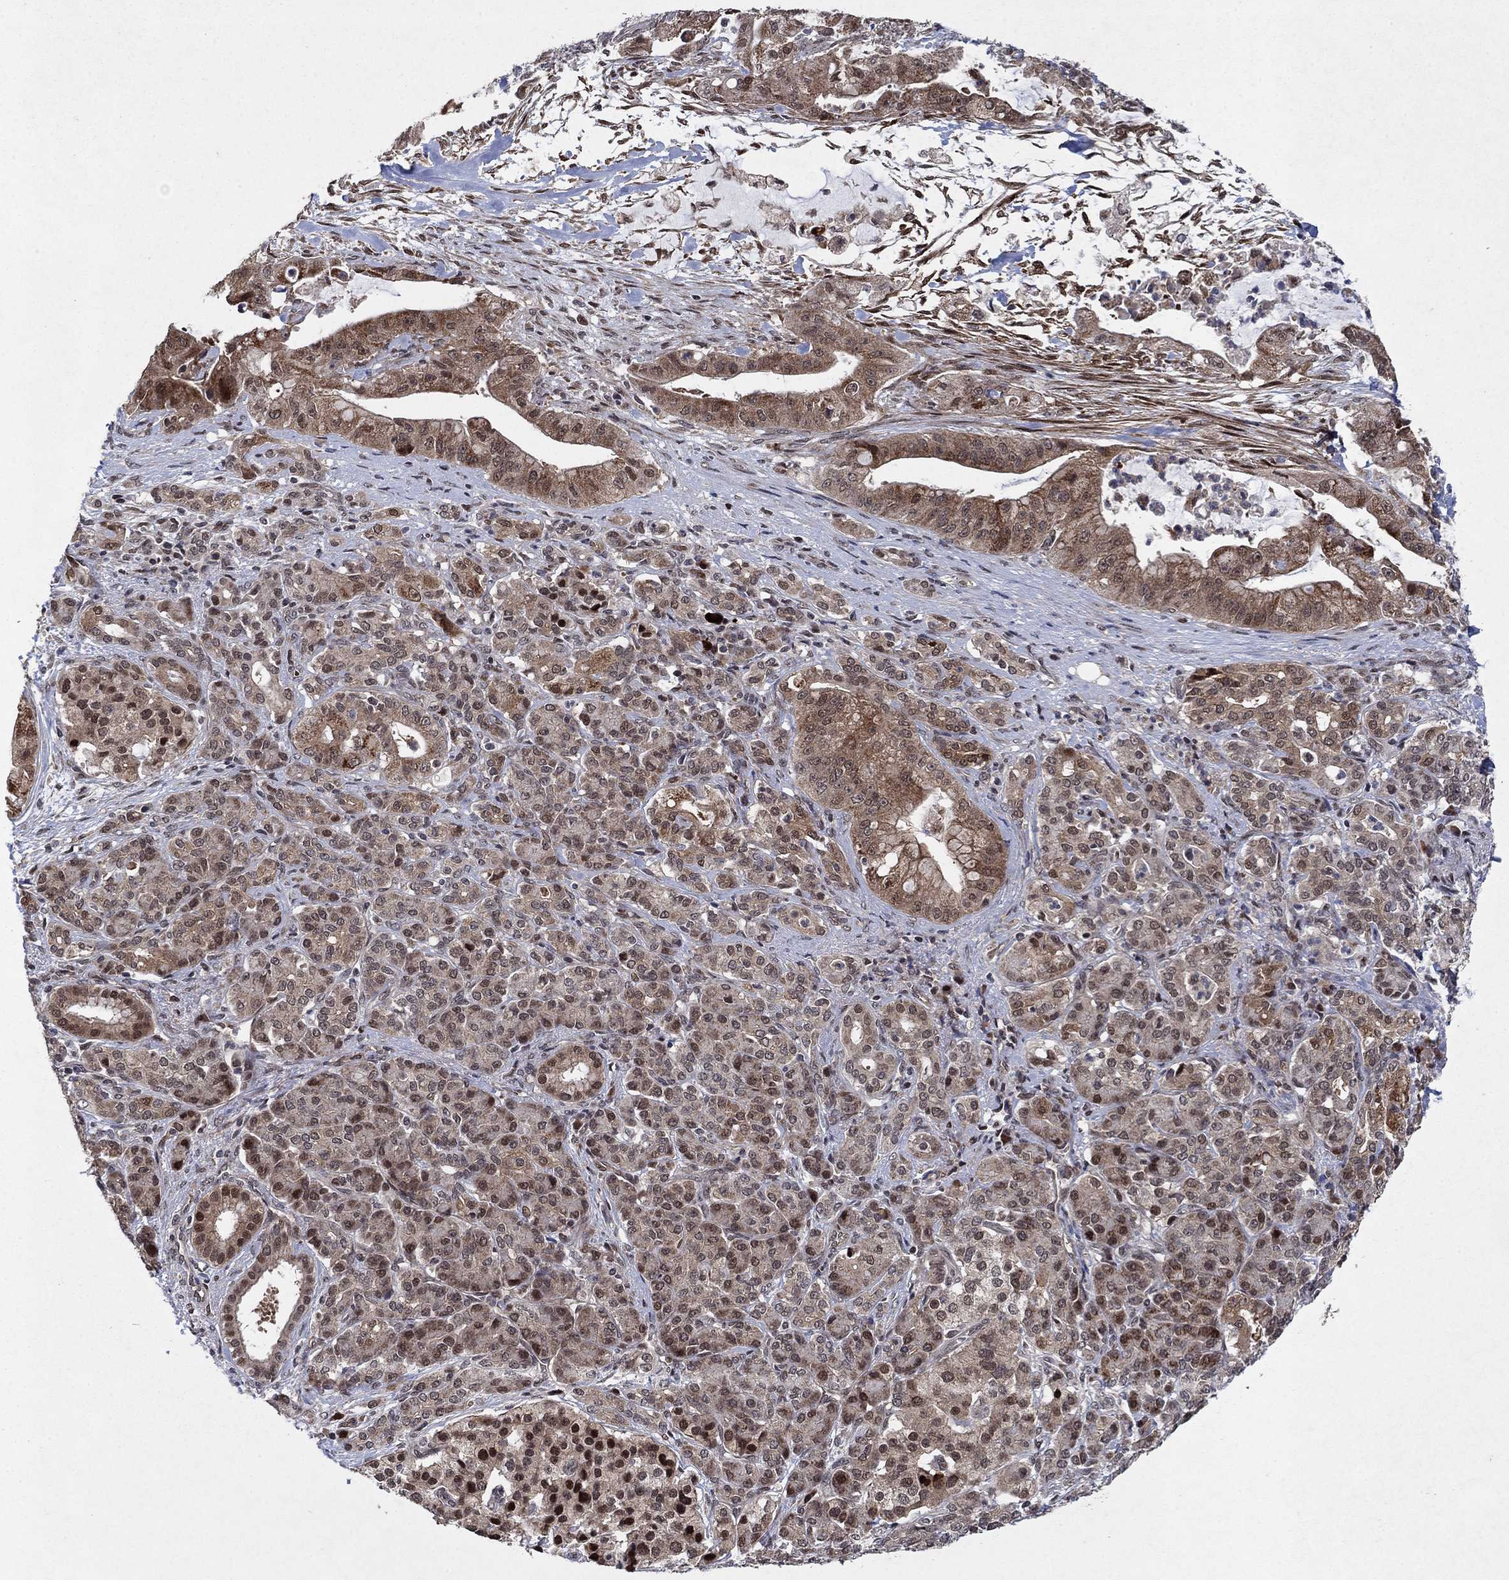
{"staining": {"intensity": "moderate", "quantity": "25%-75%", "location": "cytoplasmic/membranous,nuclear"}, "tissue": "pancreatic cancer", "cell_type": "Tumor cells", "image_type": "cancer", "snomed": [{"axis": "morphology", "description": "Normal tissue, NOS"}, {"axis": "morphology", "description": "Inflammation, NOS"}, {"axis": "morphology", "description": "Adenocarcinoma, NOS"}, {"axis": "topography", "description": "Pancreas"}], "caption": "Tumor cells reveal medium levels of moderate cytoplasmic/membranous and nuclear expression in approximately 25%-75% of cells in human adenocarcinoma (pancreatic).", "gene": "PRICKLE4", "patient": {"sex": "male", "age": 57}}